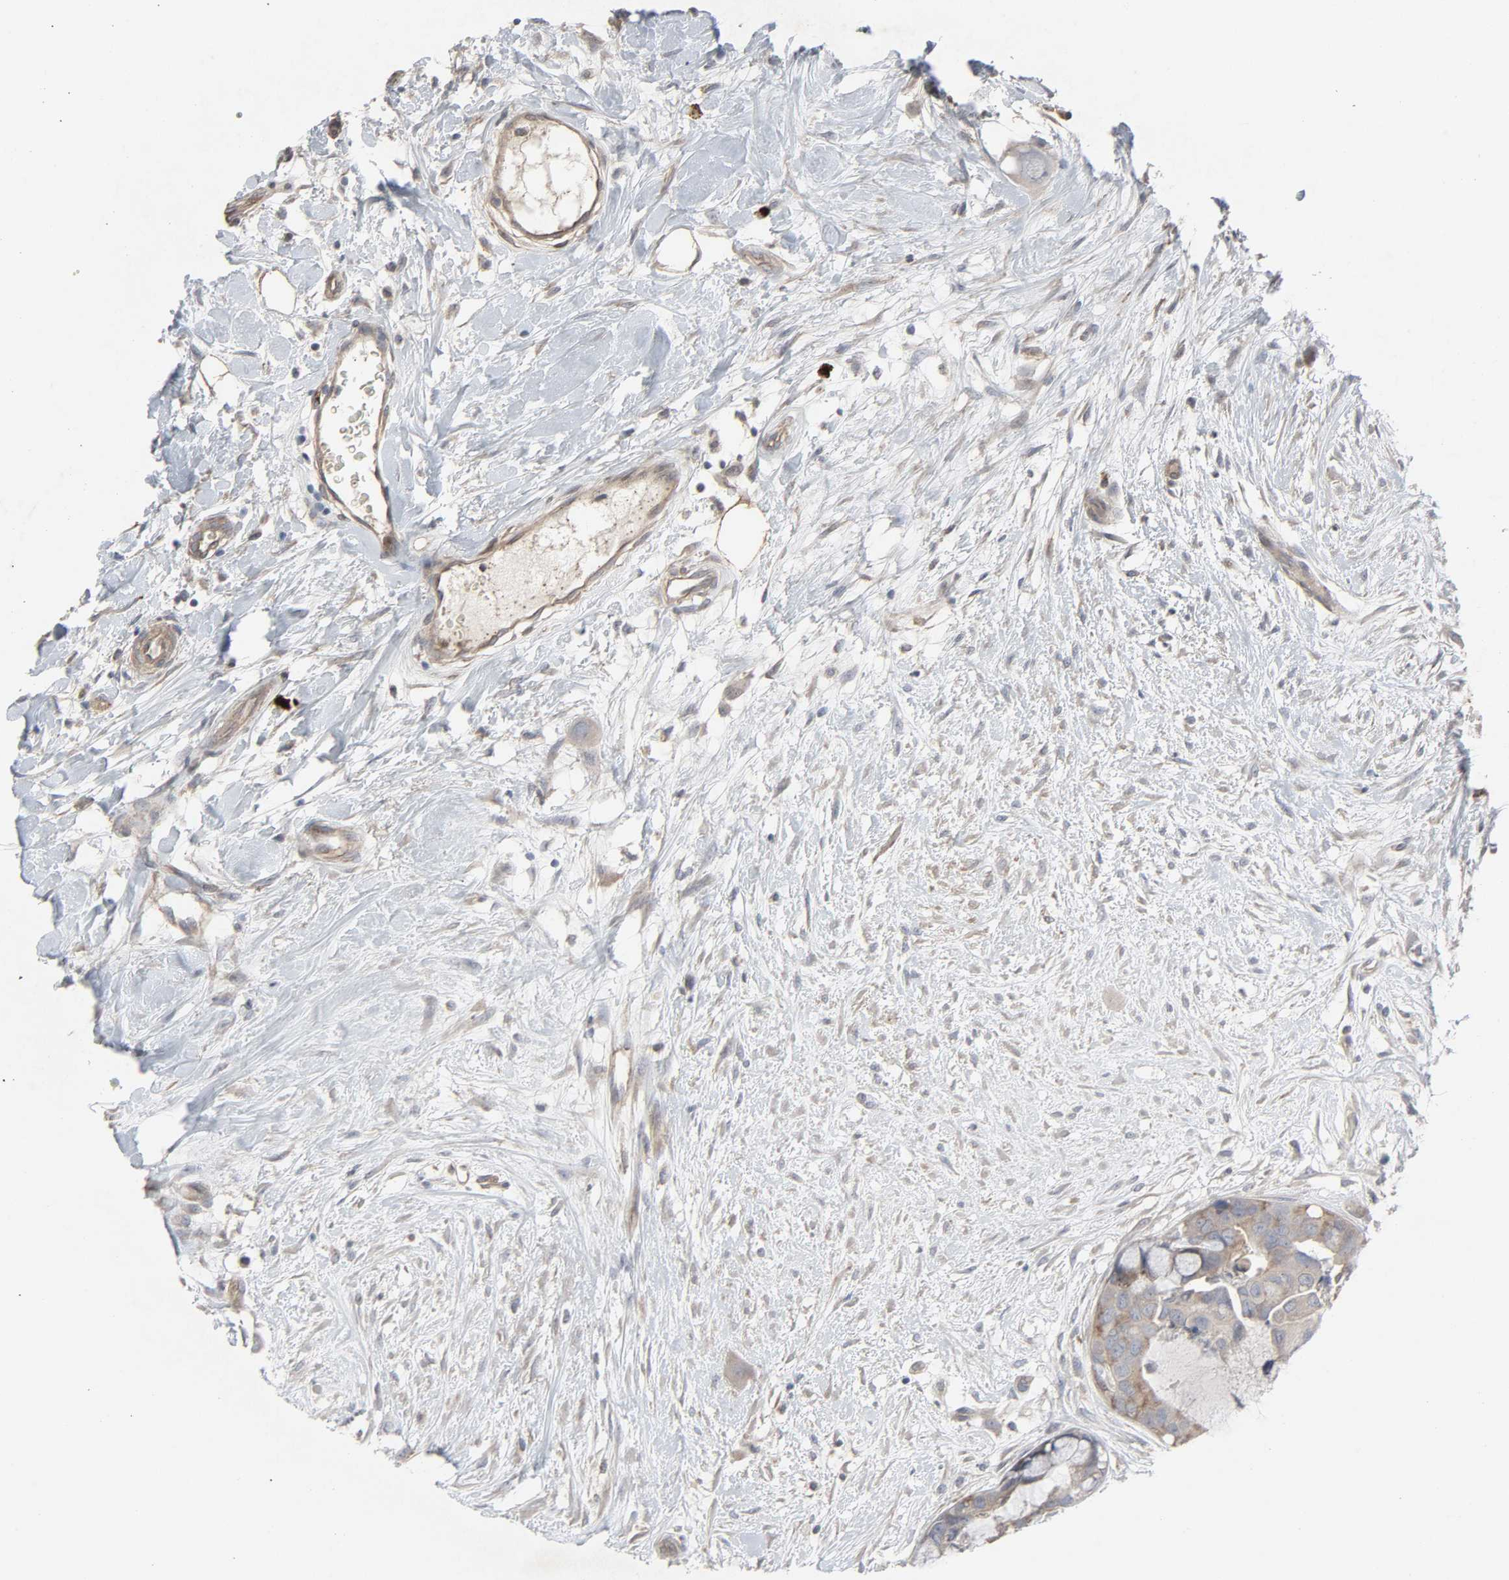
{"staining": {"intensity": "weak", "quantity": ">75%", "location": "cytoplasmic/membranous"}, "tissue": "breast cancer", "cell_type": "Tumor cells", "image_type": "cancer", "snomed": [{"axis": "morphology", "description": "Duct carcinoma"}, {"axis": "topography", "description": "Breast"}], "caption": "A low amount of weak cytoplasmic/membranous positivity is present in about >75% of tumor cells in breast cancer tissue.", "gene": "ADCY4", "patient": {"sex": "female", "age": 40}}